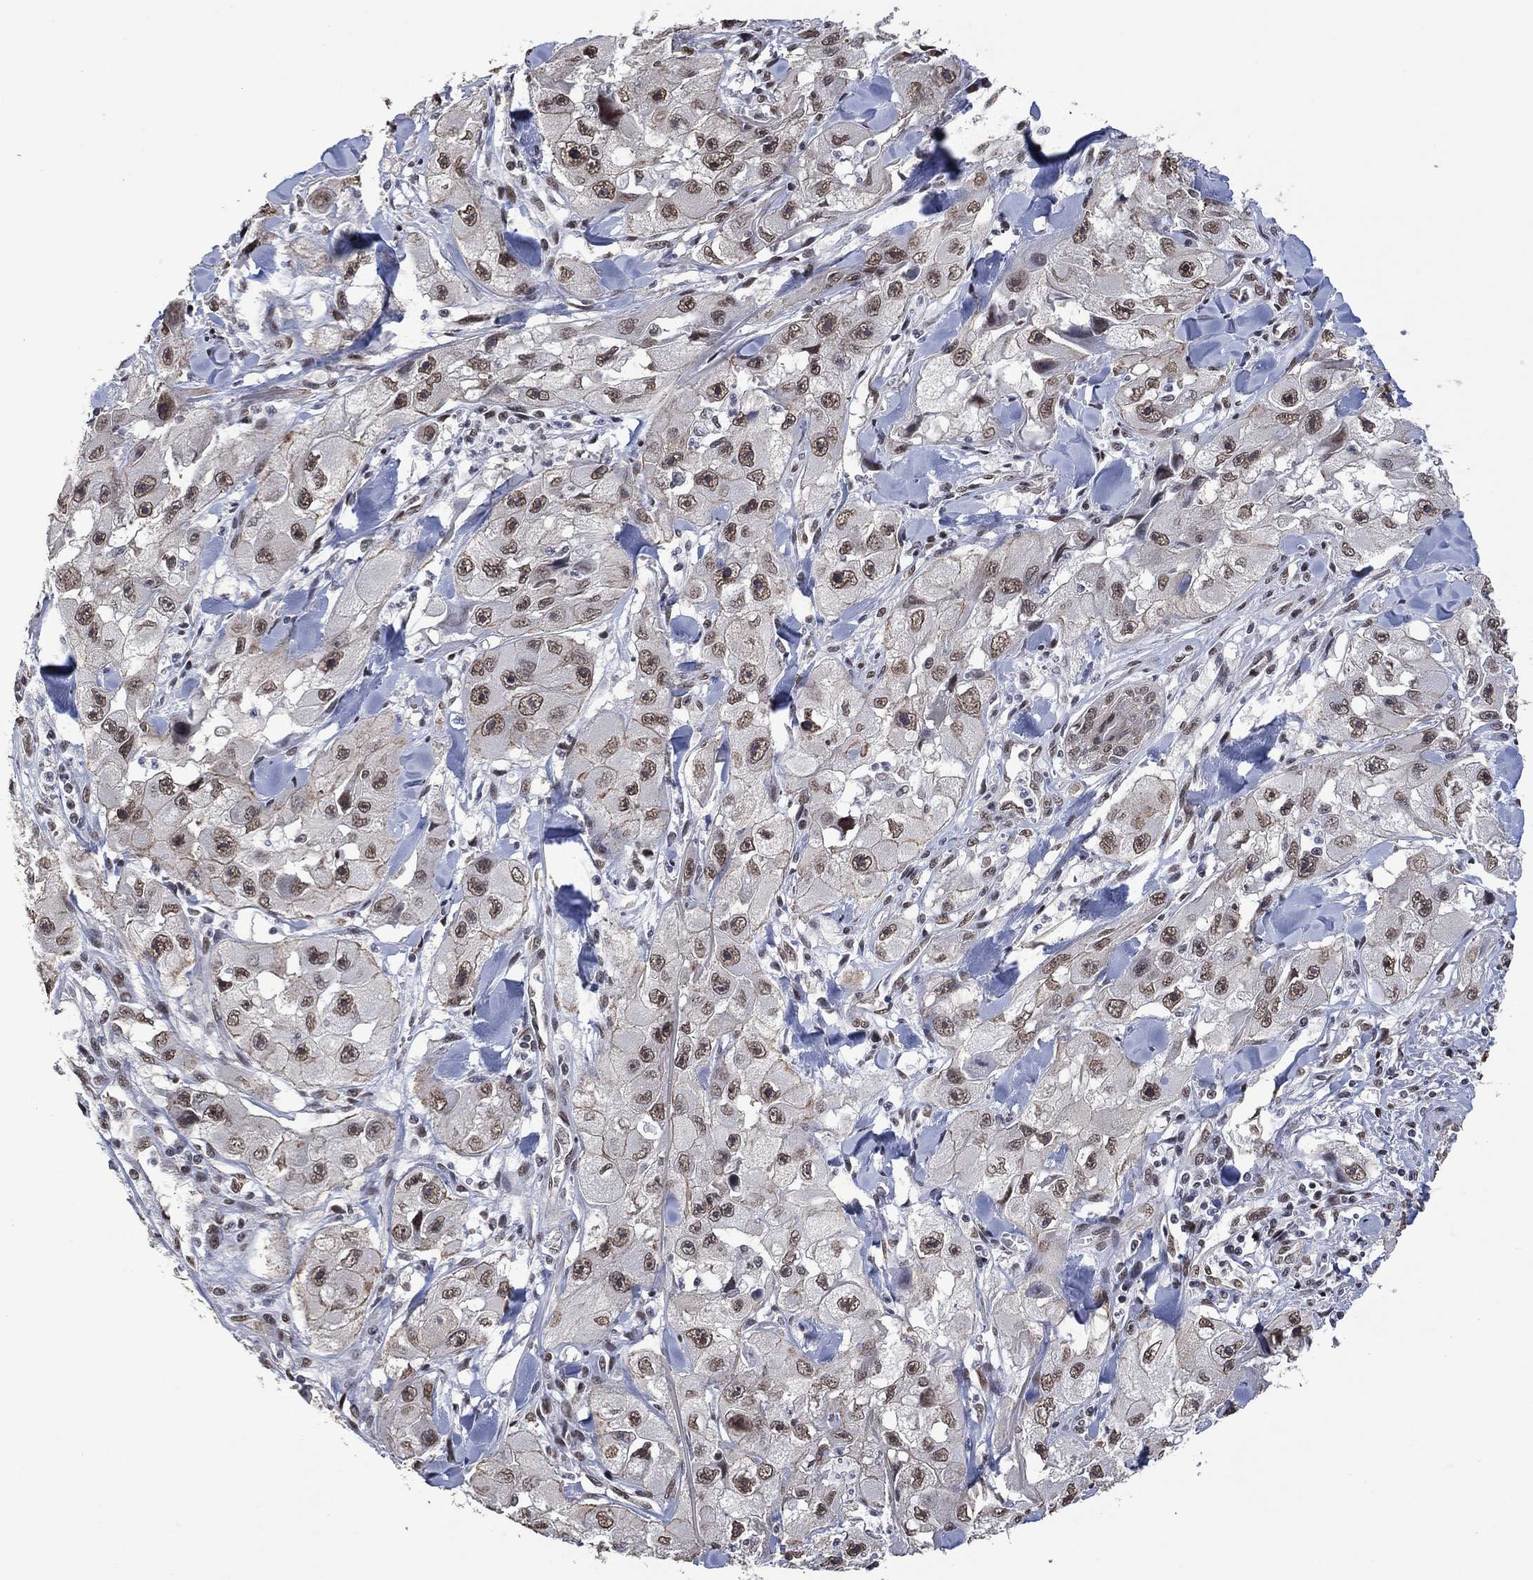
{"staining": {"intensity": "weak", "quantity": "25%-75%", "location": "nuclear"}, "tissue": "skin cancer", "cell_type": "Tumor cells", "image_type": "cancer", "snomed": [{"axis": "morphology", "description": "Squamous cell carcinoma, NOS"}, {"axis": "topography", "description": "Skin"}, {"axis": "topography", "description": "Subcutis"}], "caption": "IHC (DAB (3,3'-diaminobenzidine)) staining of human skin cancer exhibits weak nuclear protein expression in approximately 25%-75% of tumor cells.", "gene": "EHMT1", "patient": {"sex": "male", "age": 73}}